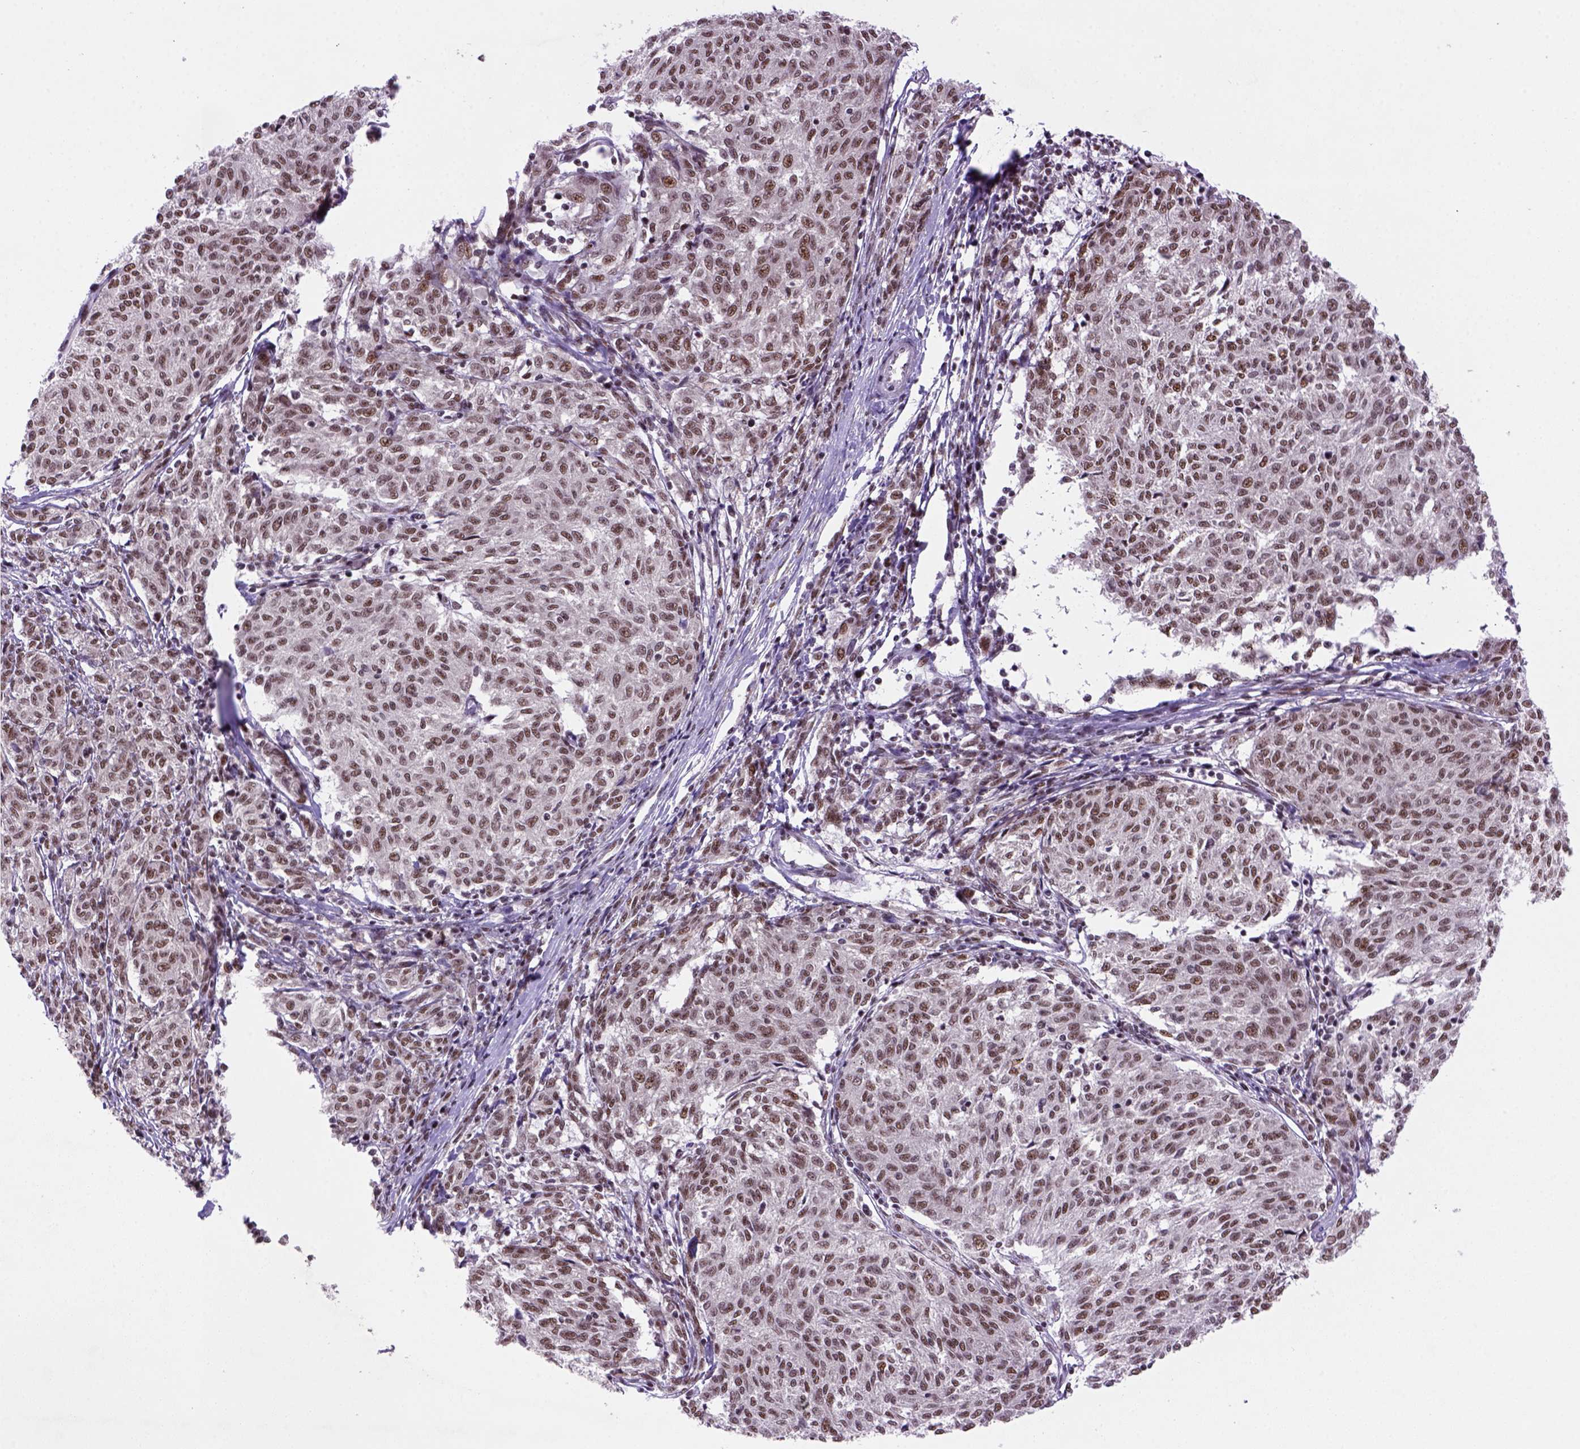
{"staining": {"intensity": "moderate", "quantity": ">75%", "location": "nuclear"}, "tissue": "melanoma", "cell_type": "Tumor cells", "image_type": "cancer", "snomed": [{"axis": "morphology", "description": "Malignant melanoma, NOS"}, {"axis": "topography", "description": "Skin"}], "caption": "Malignant melanoma tissue reveals moderate nuclear staining in about >75% of tumor cells, visualized by immunohistochemistry. Ihc stains the protein of interest in brown and the nuclei are stained blue.", "gene": "NSMCE2", "patient": {"sex": "female", "age": 72}}